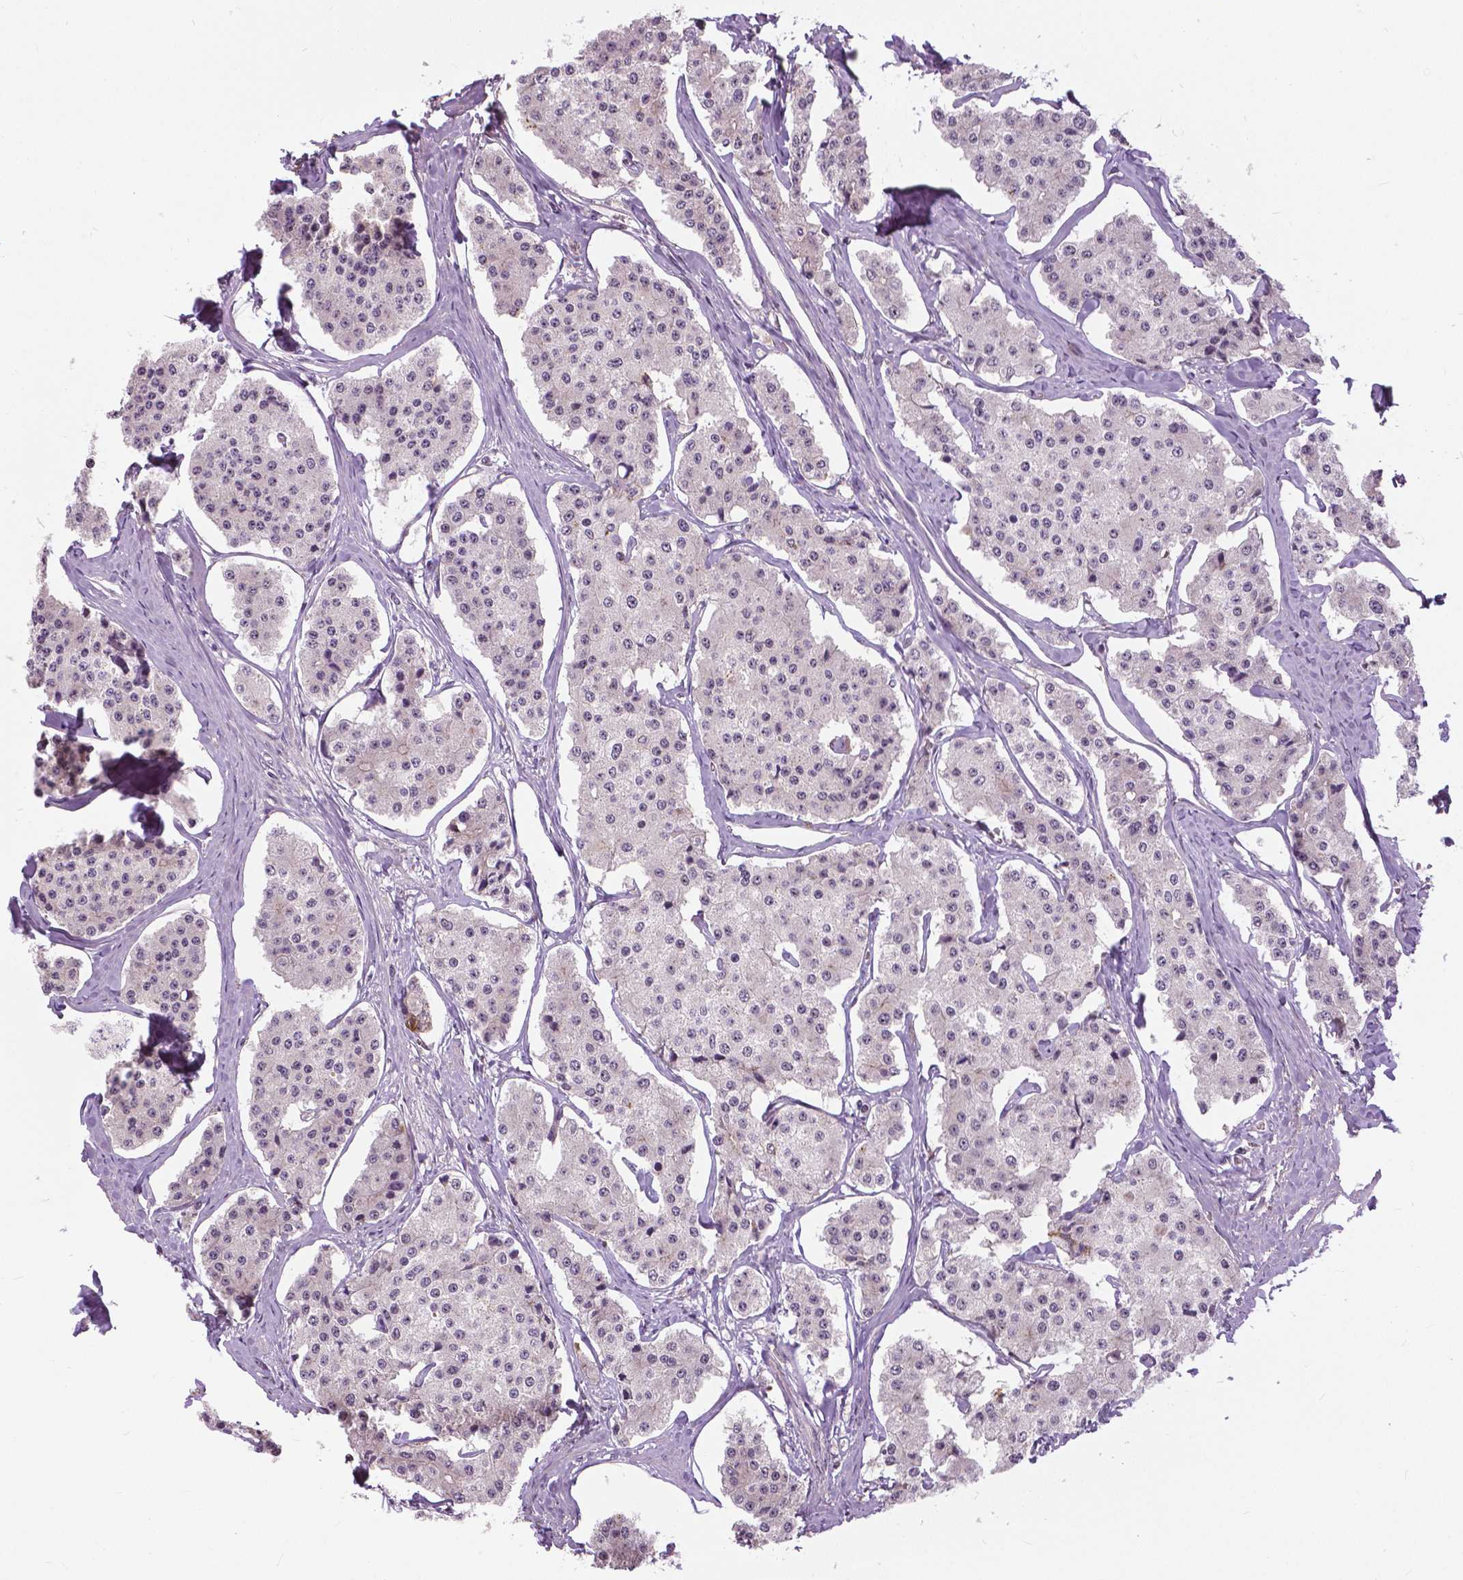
{"staining": {"intensity": "negative", "quantity": "none", "location": "none"}, "tissue": "carcinoid", "cell_type": "Tumor cells", "image_type": "cancer", "snomed": [{"axis": "morphology", "description": "Carcinoid, malignant, NOS"}, {"axis": "topography", "description": "Small intestine"}], "caption": "Tumor cells are negative for brown protein staining in carcinoid.", "gene": "ANXA13", "patient": {"sex": "female", "age": 65}}